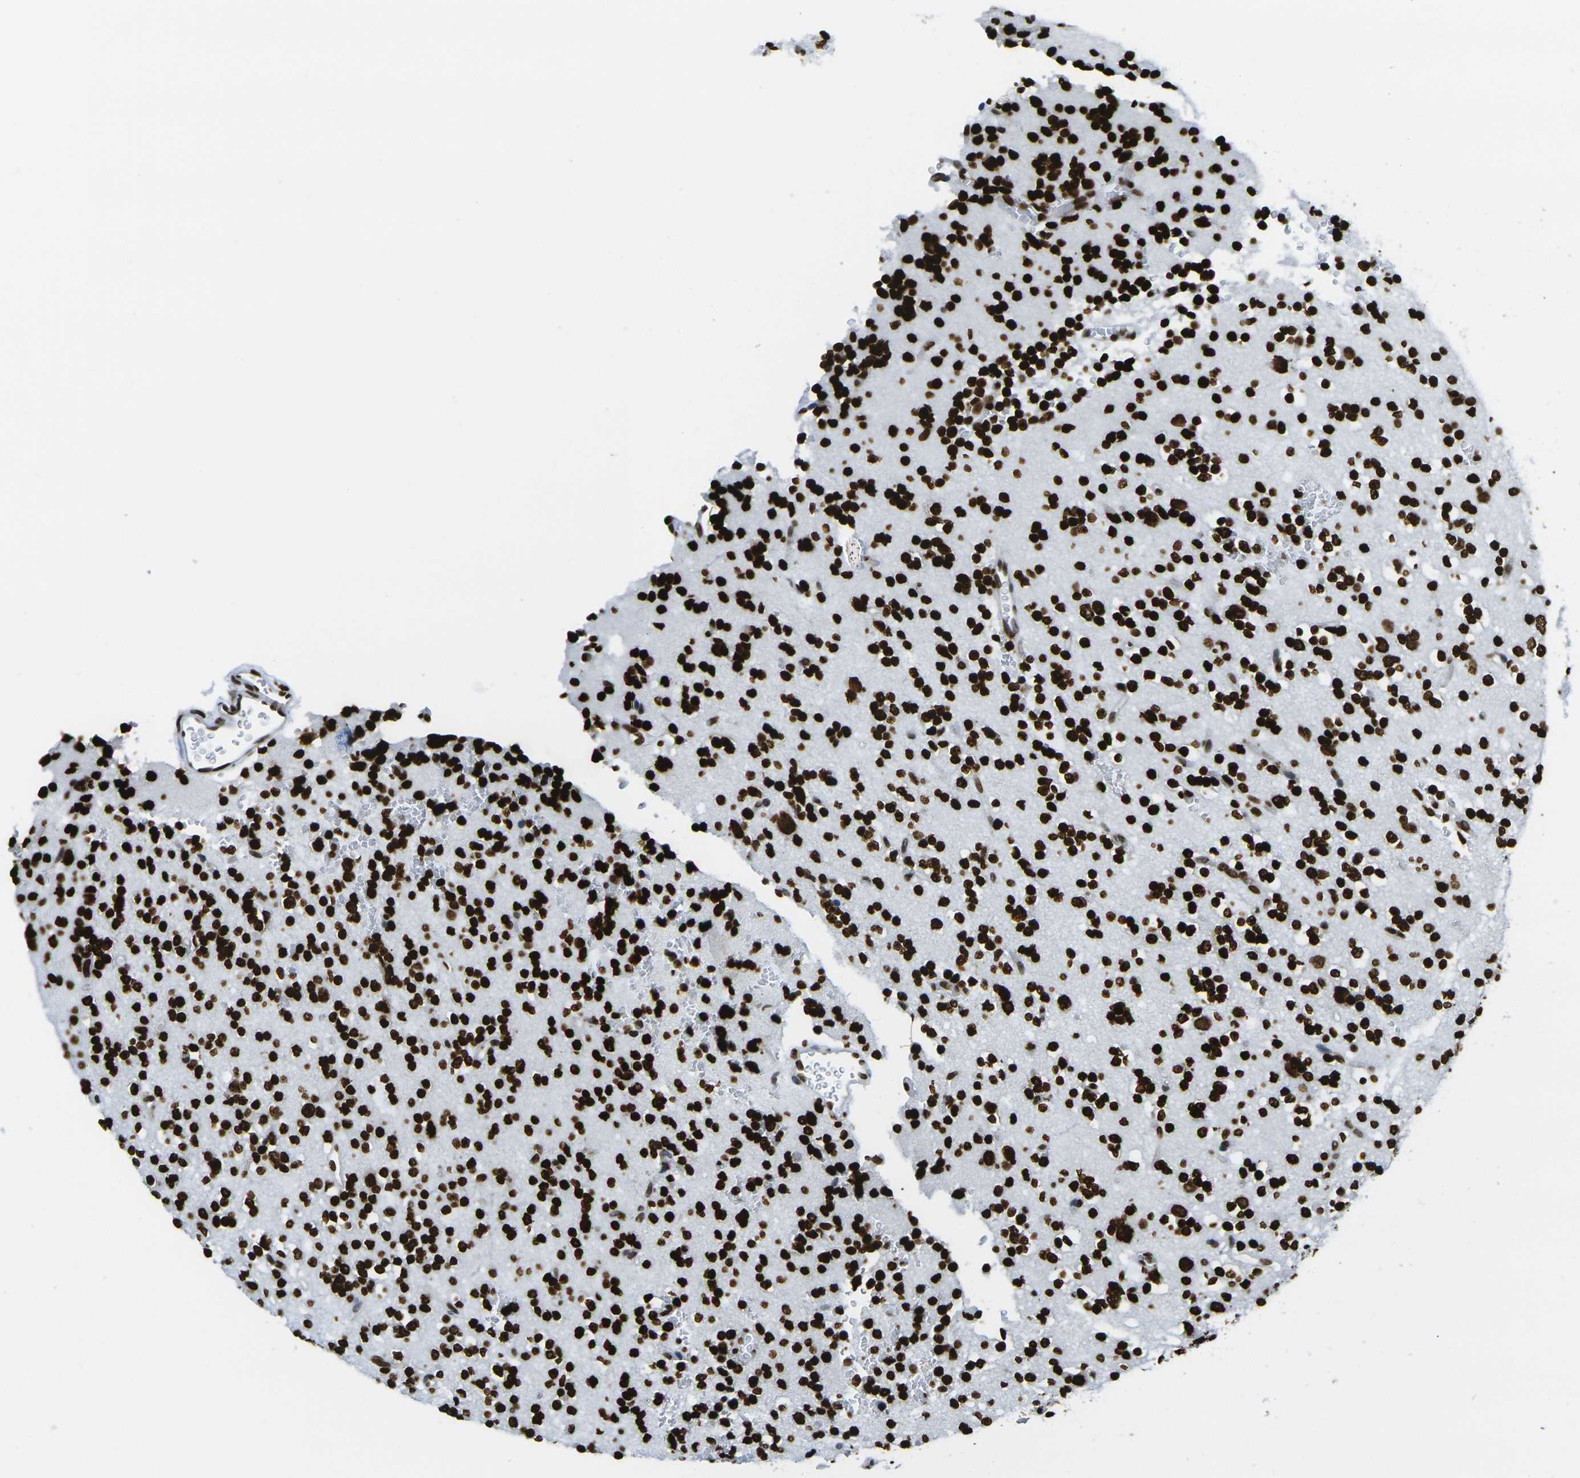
{"staining": {"intensity": "strong", "quantity": ">75%", "location": "nuclear"}, "tissue": "glioma", "cell_type": "Tumor cells", "image_type": "cancer", "snomed": [{"axis": "morphology", "description": "Glioma, malignant, High grade"}, {"axis": "topography", "description": "Brain"}], "caption": "An image showing strong nuclear positivity in about >75% of tumor cells in glioma, as visualized by brown immunohistochemical staining.", "gene": "H2AX", "patient": {"sex": "male", "age": 47}}